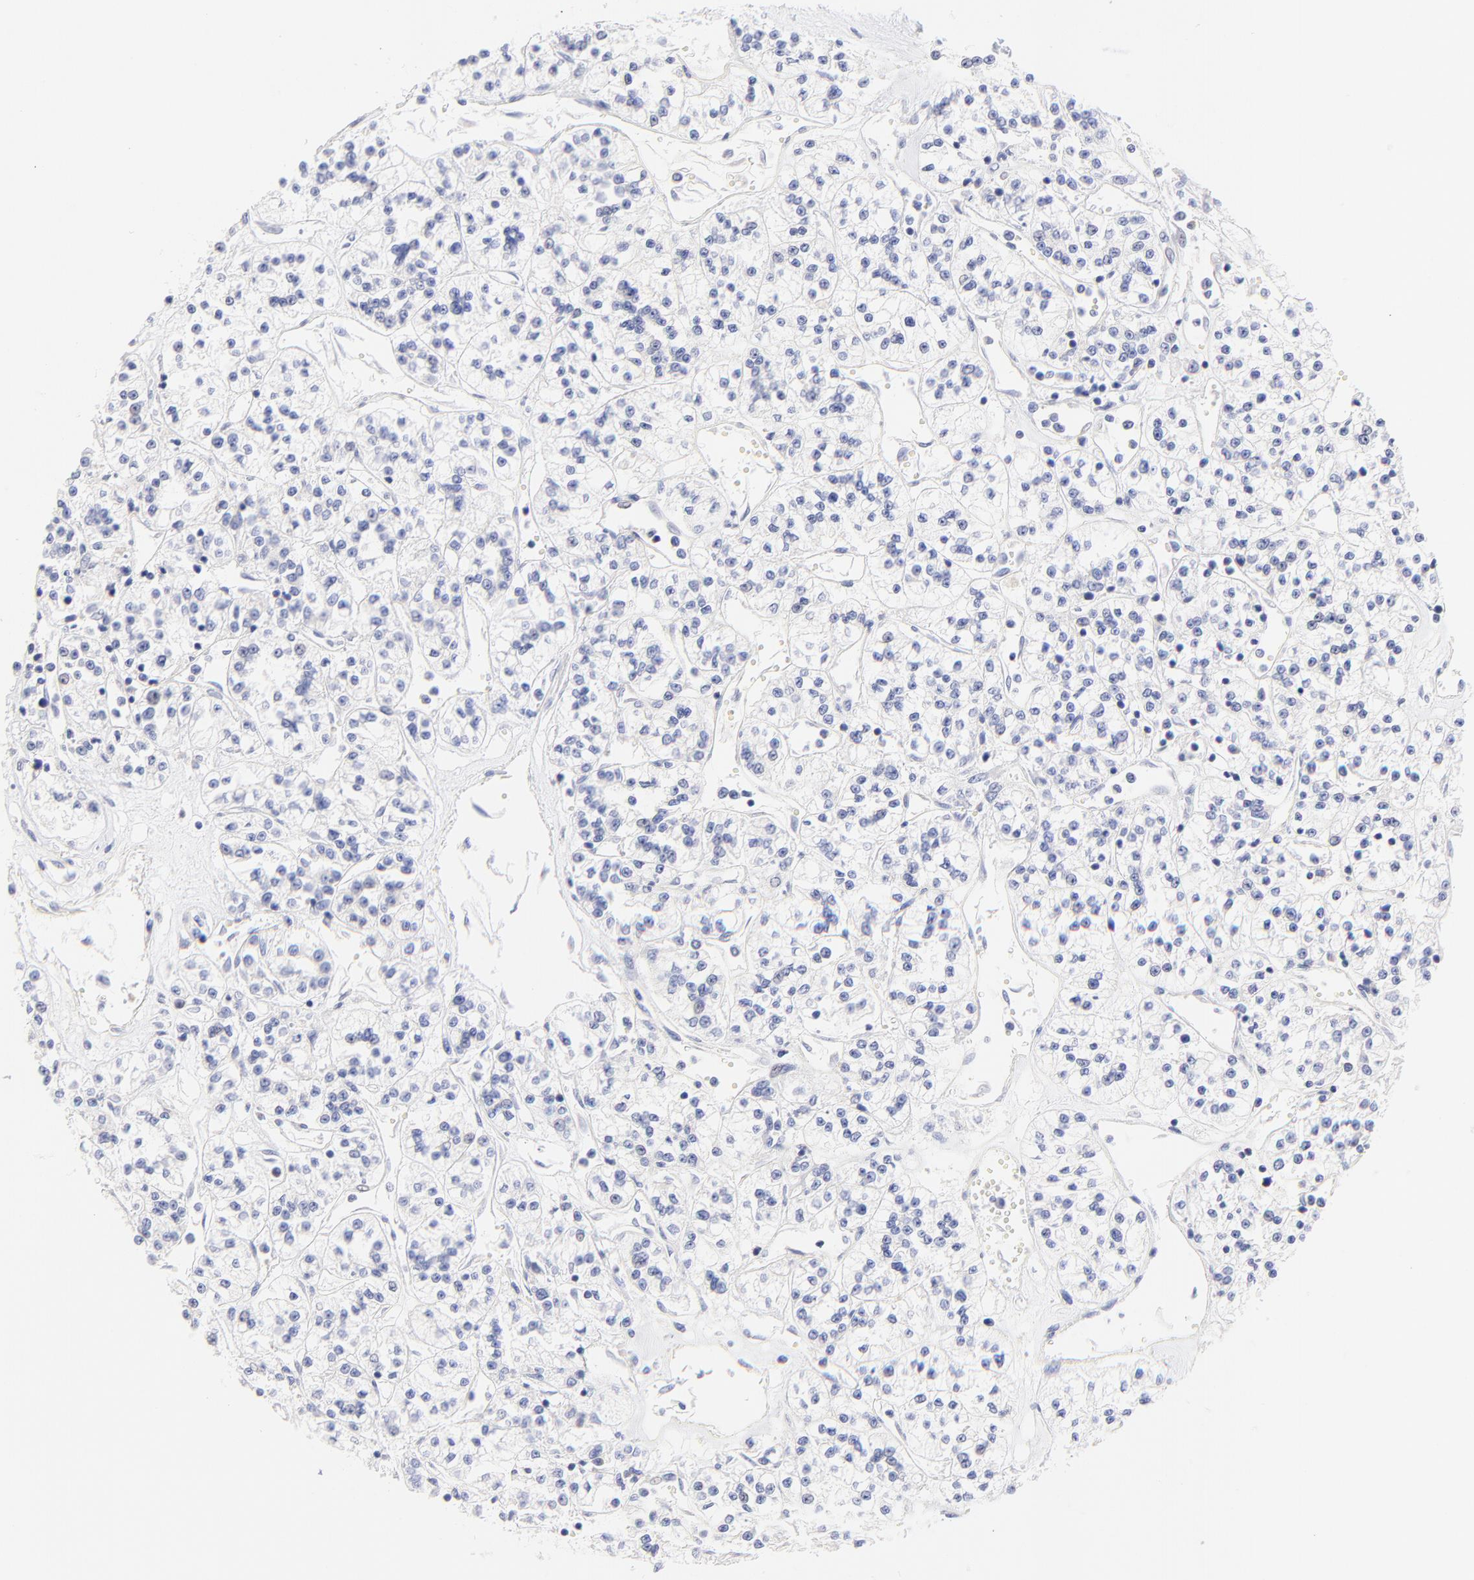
{"staining": {"intensity": "negative", "quantity": "none", "location": "none"}, "tissue": "renal cancer", "cell_type": "Tumor cells", "image_type": "cancer", "snomed": [{"axis": "morphology", "description": "Adenocarcinoma, NOS"}, {"axis": "topography", "description": "Kidney"}], "caption": "Renal adenocarcinoma stained for a protein using immunohistochemistry shows no expression tumor cells.", "gene": "EBP", "patient": {"sex": "female", "age": 76}}